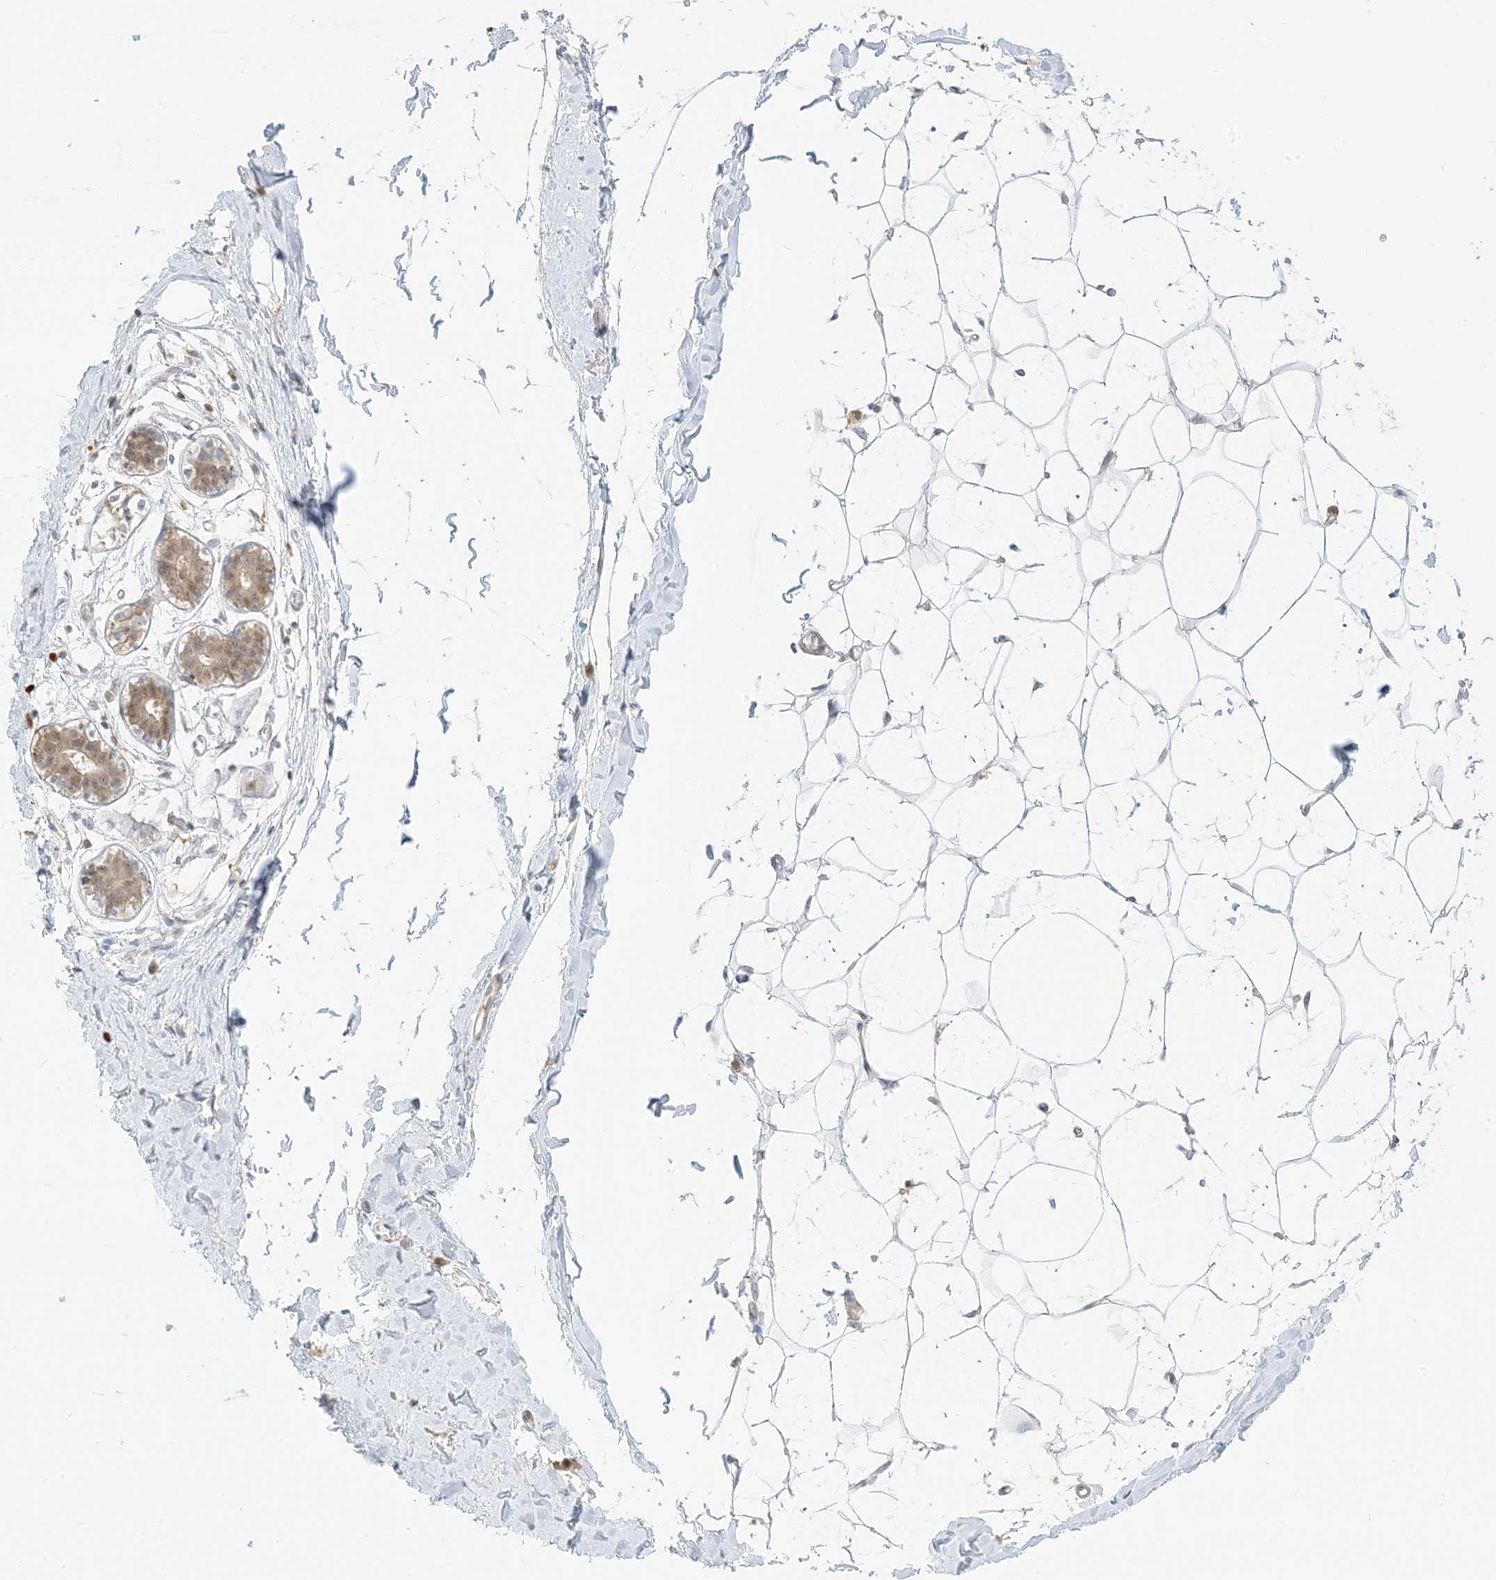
{"staining": {"intensity": "negative", "quantity": "none", "location": "none"}, "tissue": "breast", "cell_type": "Adipocytes", "image_type": "normal", "snomed": [{"axis": "morphology", "description": "Normal tissue, NOS"}, {"axis": "topography", "description": "Breast"}], "caption": "Histopathology image shows no significant protein expression in adipocytes of normal breast. (DAB IHC with hematoxylin counter stain).", "gene": "GCA", "patient": {"sex": "female", "age": 27}}